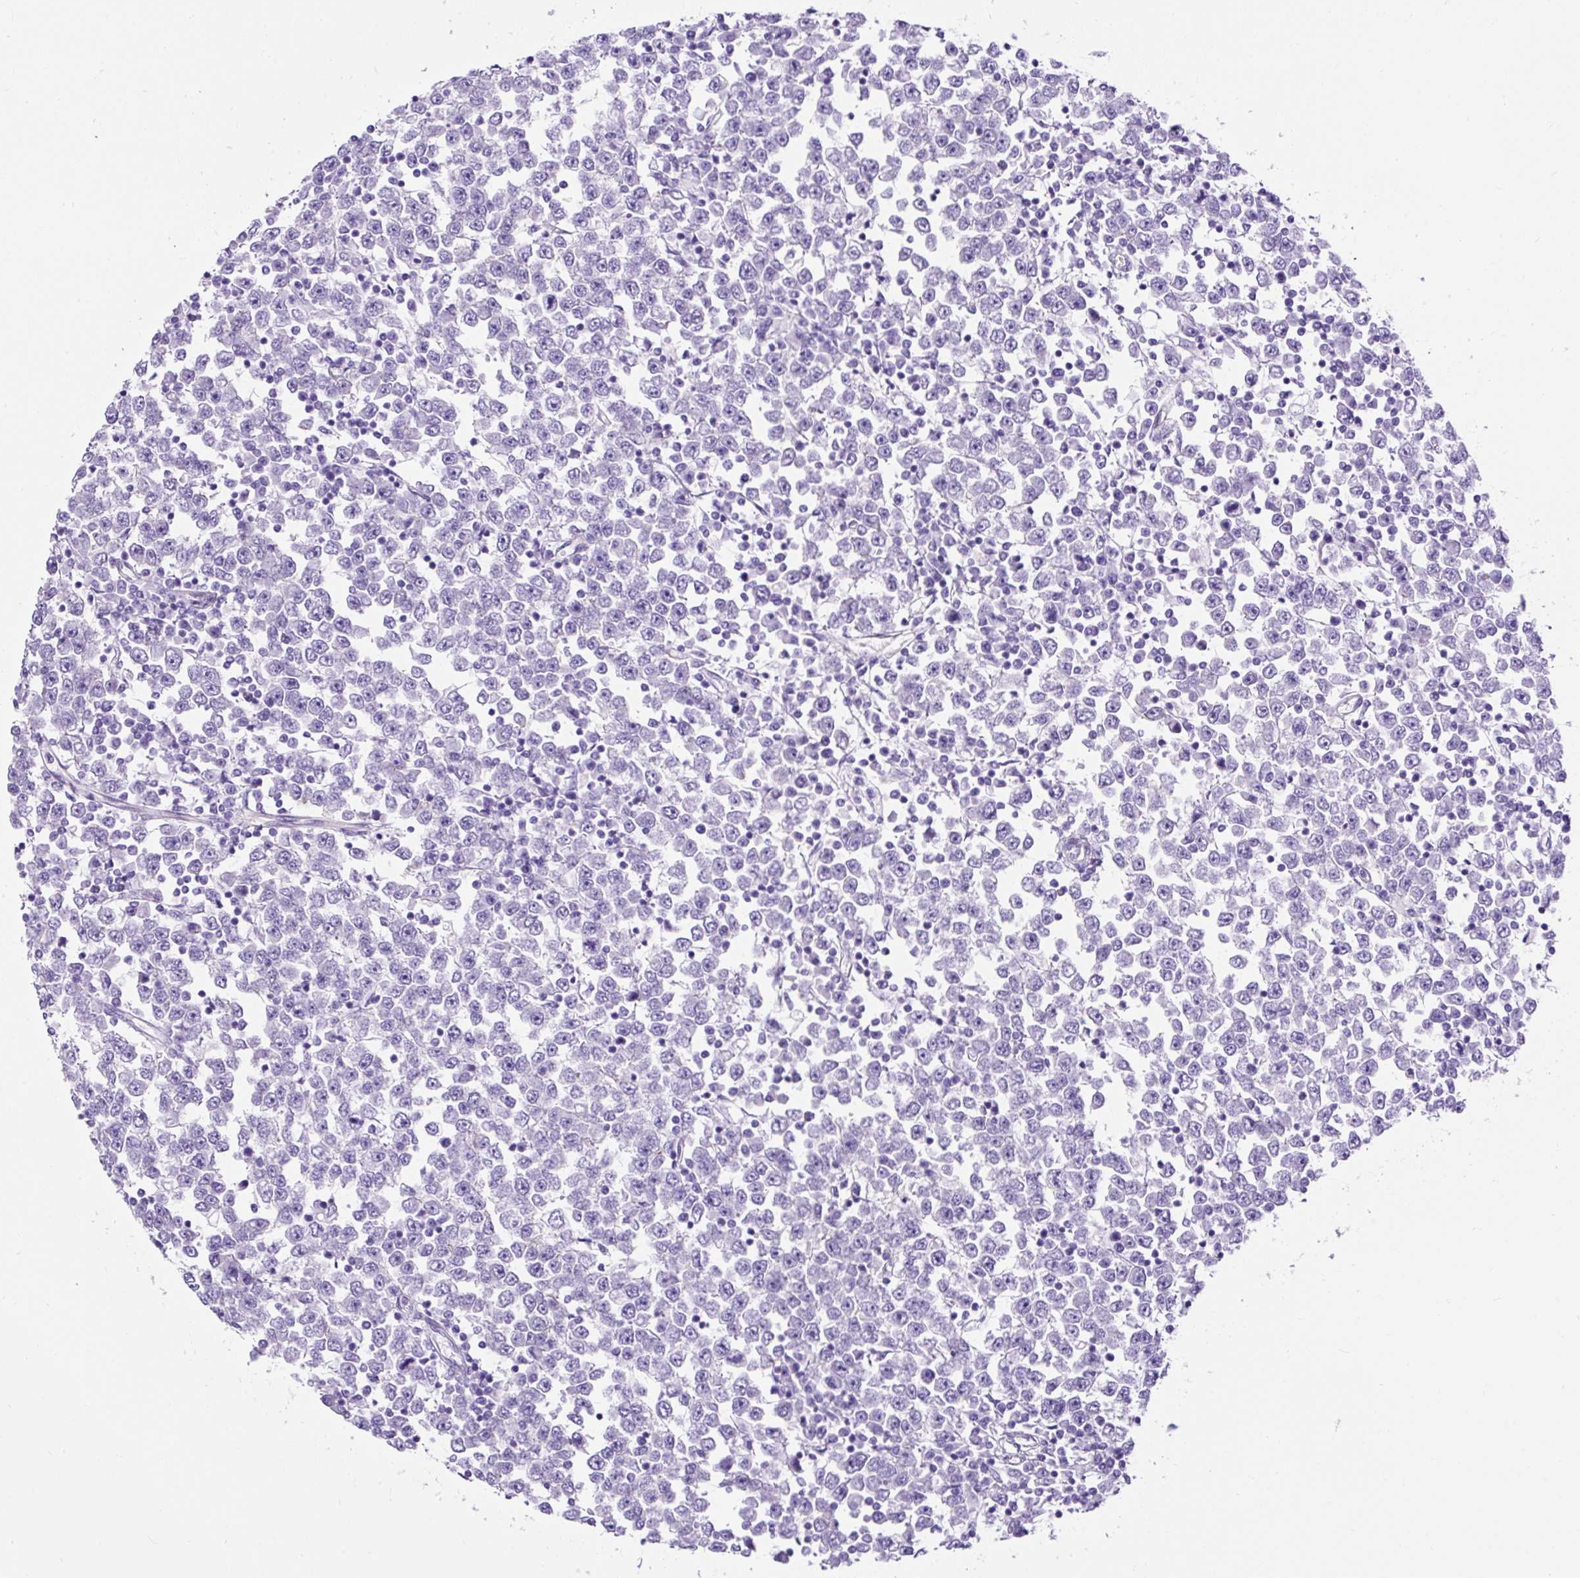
{"staining": {"intensity": "negative", "quantity": "none", "location": "none"}, "tissue": "testis cancer", "cell_type": "Tumor cells", "image_type": "cancer", "snomed": [{"axis": "morphology", "description": "Seminoma, NOS"}, {"axis": "topography", "description": "Testis"}], "caption": "Testis cancer was stained to show a protein in brown. There is no significant positivity in tumor cells.", "gene": "KRT12", "patient": {"sex": "male", "age": 65}}